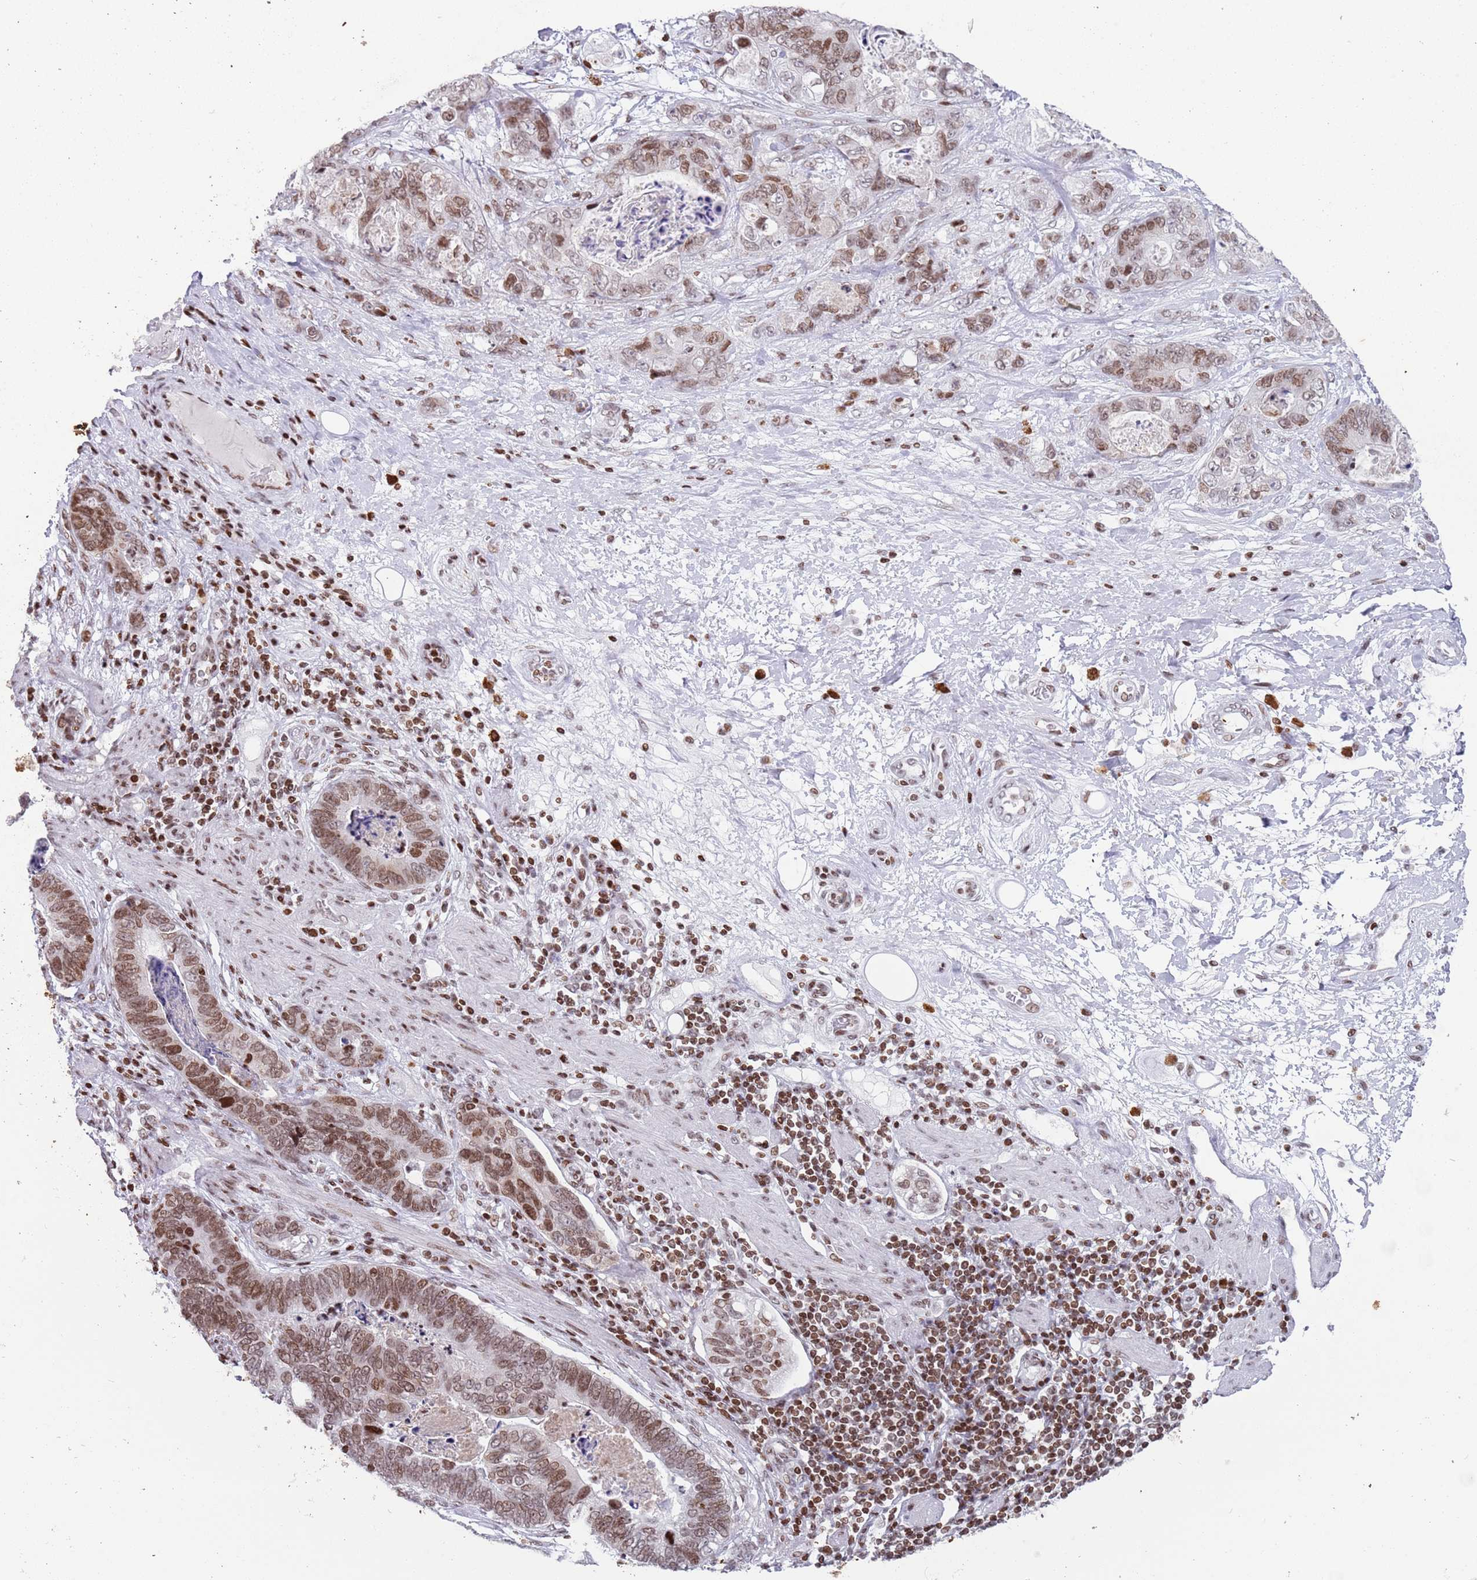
{"staining": {"intensity": "moderate", "quantity": ">75%", "location": "nuclear"}, "tissue": "stomach cancer", "cell_type": "Tumor cells", "image_type": "cancer", "snomed": [{"axis": "morphology", "description": "Normal tissue, NOS"}, {"axis": "morphology", "description": "Adenocarcinoma, NOS"}, {"axis": "topography", "description": "Stomach"}], "caption": "High-power microscopy captured an immunohistochemistry (IHC) image of stomach cancer (adenocarcinoma), revealing moderate nuclear positivity in approximately >75% of tumor cells.", "gene": "HDAC8", "patient": {"sex": "female", "age": 89}}